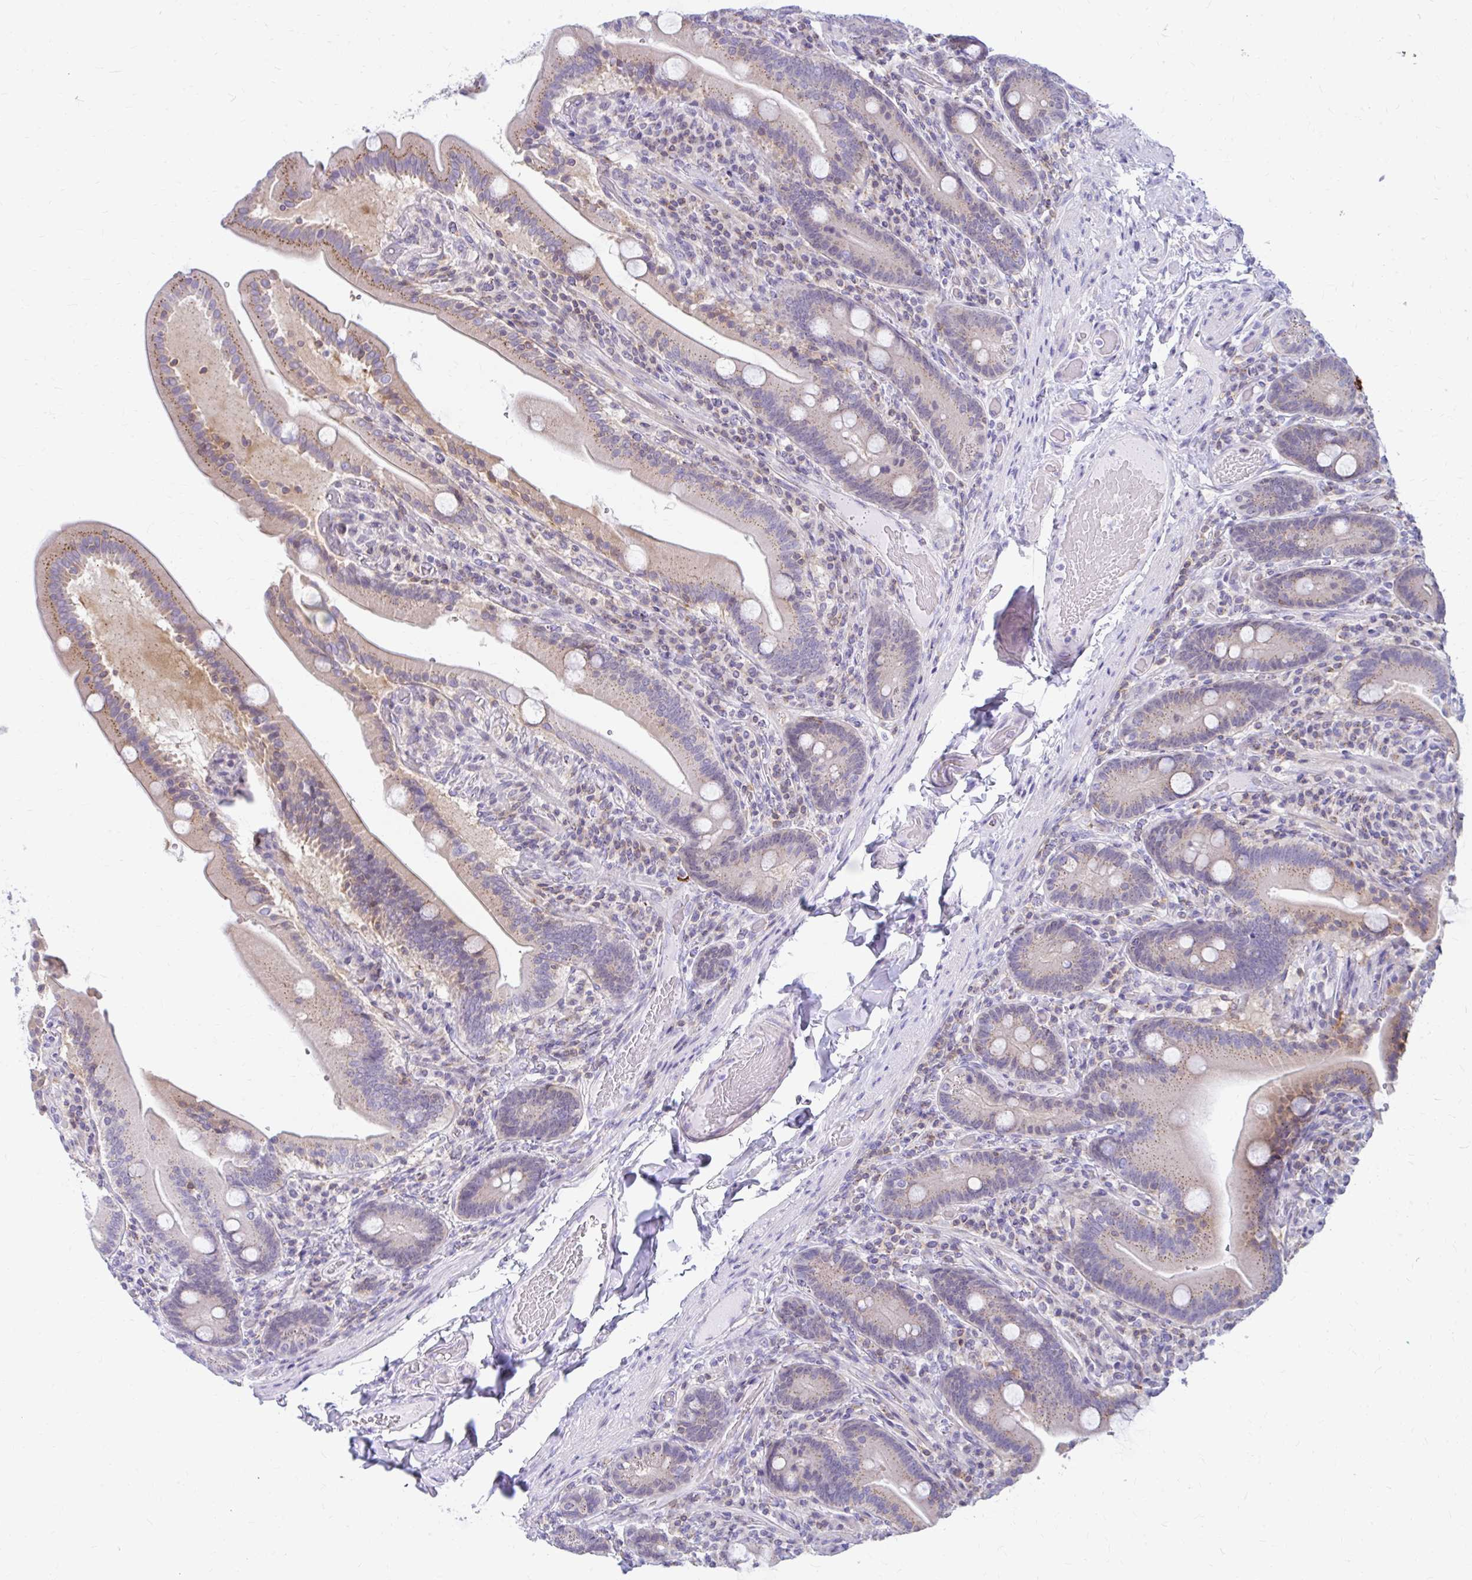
{"staining": {"intensity": "moderate", "quantity": "25%-75%", "location": "cytoplasmic/membranous"}, "tissue": "duodenum", "cell_type": "Glandular cells", "image_type": "normal", "snomed": [{"axis": "morphology", "description": "Normal tissue, NOS"}, {"axis": "topography", "description": "Duodenum"}], "caption": "This histopathology image shows IHC staining of benign duodenum, with medium moderate cytoplasmic/membranous expression in about 25%-75% of glandular cells.", "gene": "RADIL", "patient": {"sex": "female", "age": 62}}